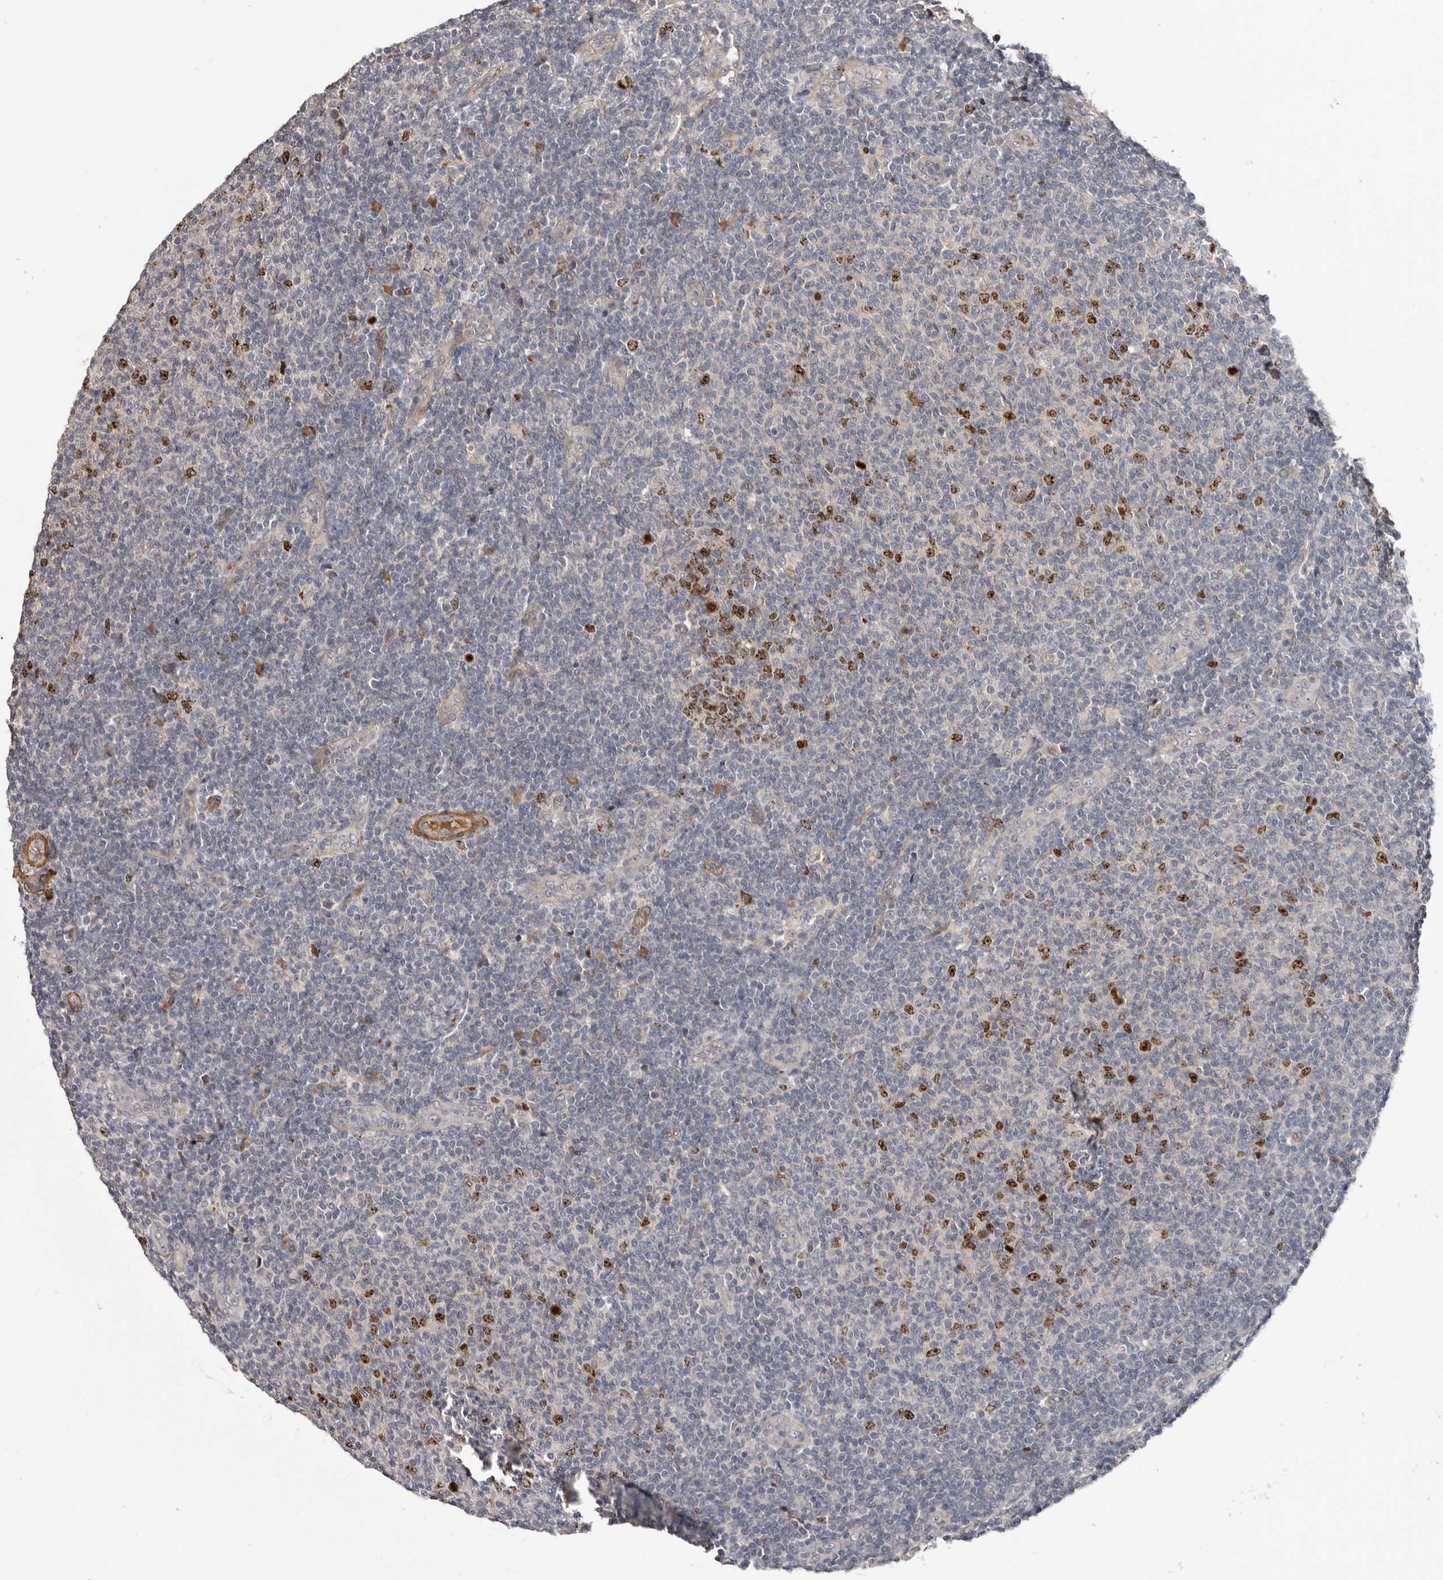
{"staining": {"intensity": "strong", "quantity": "<25%", "location": "nuclear"}, "tissue": "lymphoma", "cell_type": "Tumor cells", "image_type": "cancer", "snomed": [{"axis": "morphology", "description": "Malignant lymphoma, non-Hodgkin's type, Low grade"}, {"axis": "topography", "description": "Lymph node"}], "caption": "IHC of human low-grade malignant lymphoma, non-Hodgkin's type demonstrates medium levels of strong nuclear staining in approximately <25% of tumor cells. Using DAB (3,3'-diaminobenzidine) (brown) and hematoxylin (blue) stains, captured at high magnification using brightfield microscopy.", "gene": "CDCA8", "patient": {"sex": "male", "age": 66}}